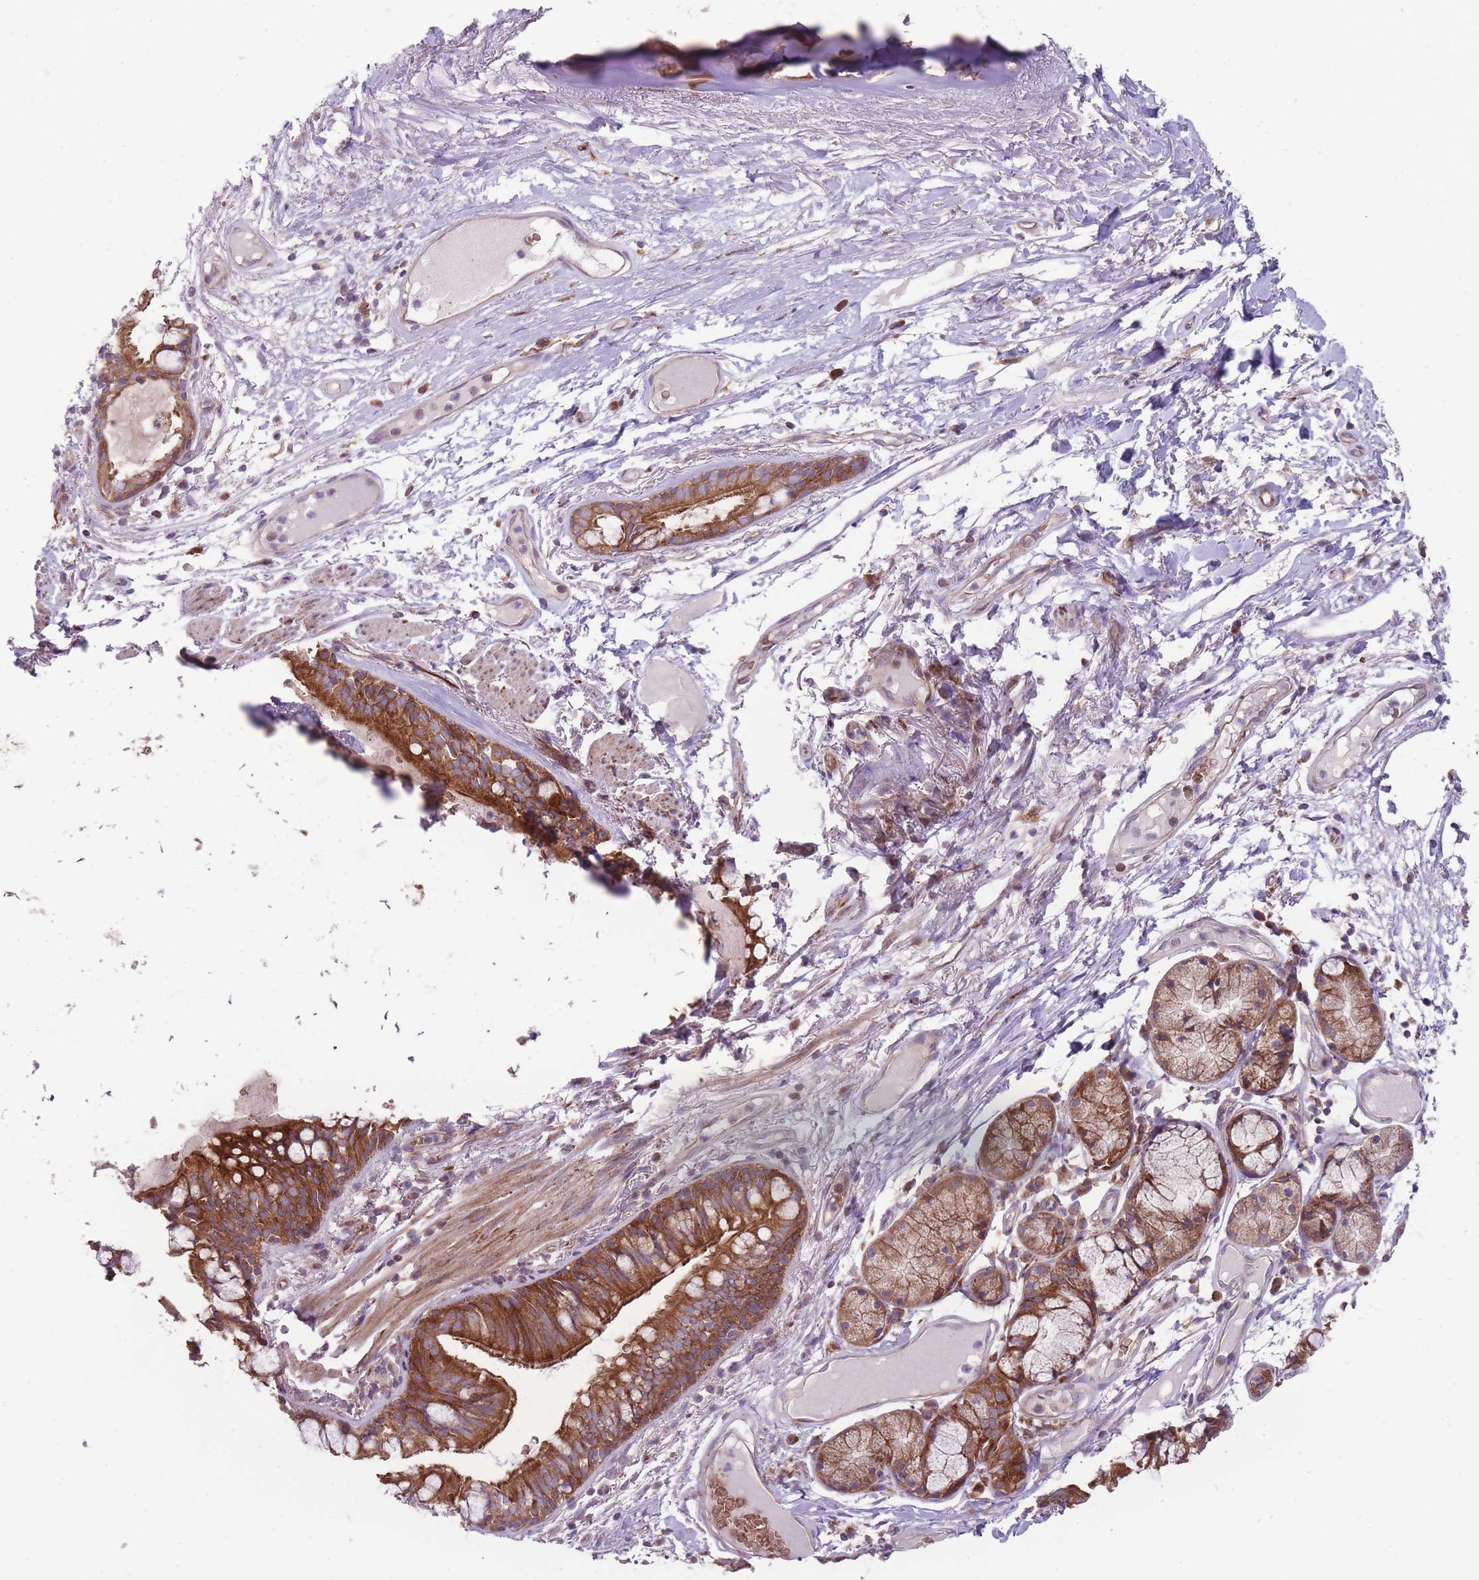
{"staining": {"intensity": "strong", "quantity": ">75%", "location": "cytoplasmic/membranous"}, "tissue": "bronchus", "cell_type": "Respiratory epithelial cells", "image_type": "normal", "snomed": [{"axis": "morphology", "description": "Normal tissue, NOS"}, {"axis": "topography", "description": "Bronchus"}], "caption": "The image demonstrates staining of unremarkable bronchus, revealing strong cytoplasmic/membranous protein staining (brown color) within respiratory epithelial cells.", "gene": "ANKRD10", "patient": {"sex": "male", "age": 70}}